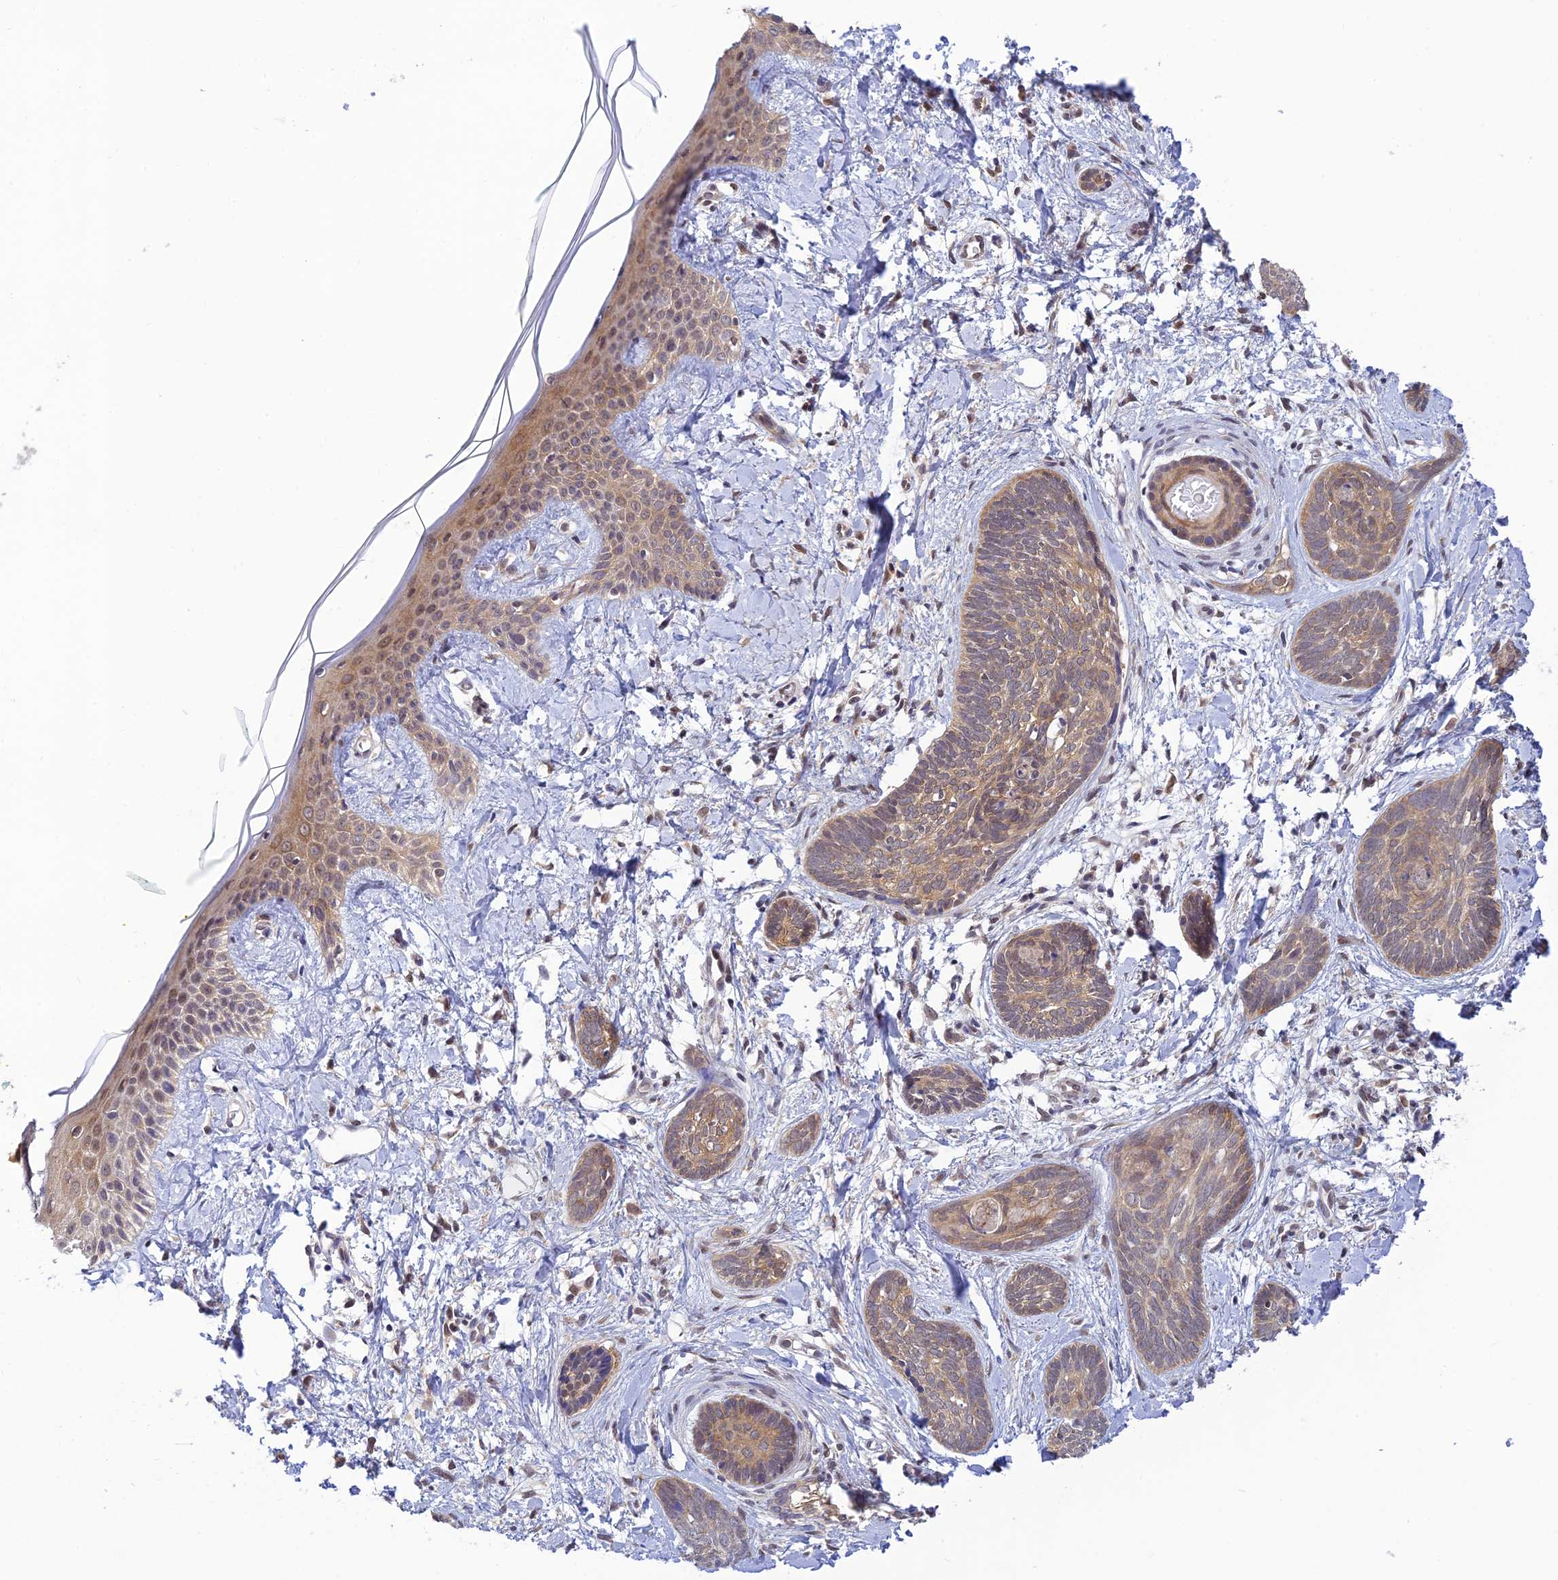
{"staining": {"intensity": "moderate", "quantity": ">75%", "location": "cytoplasmic/membranous"}, "tissue": "skin cancer", "cell_type": "Tumor cells", "image_type": "cancer", "snomed": [{"axis": "morphology", "description": "Basal cell carcinoma"}, {"axis": "topography", "description": "Skin"}], "caption": "IHC (DAB (3,3'-diaminobenzidine)) staining of basal cell carcinoma (skin) reveals moderate cytoplasmic/membranous protein expression in approximately >75% of tumor cells.", "gene": "SKIC8", "patient": {"sex": "female", "age": 81}}